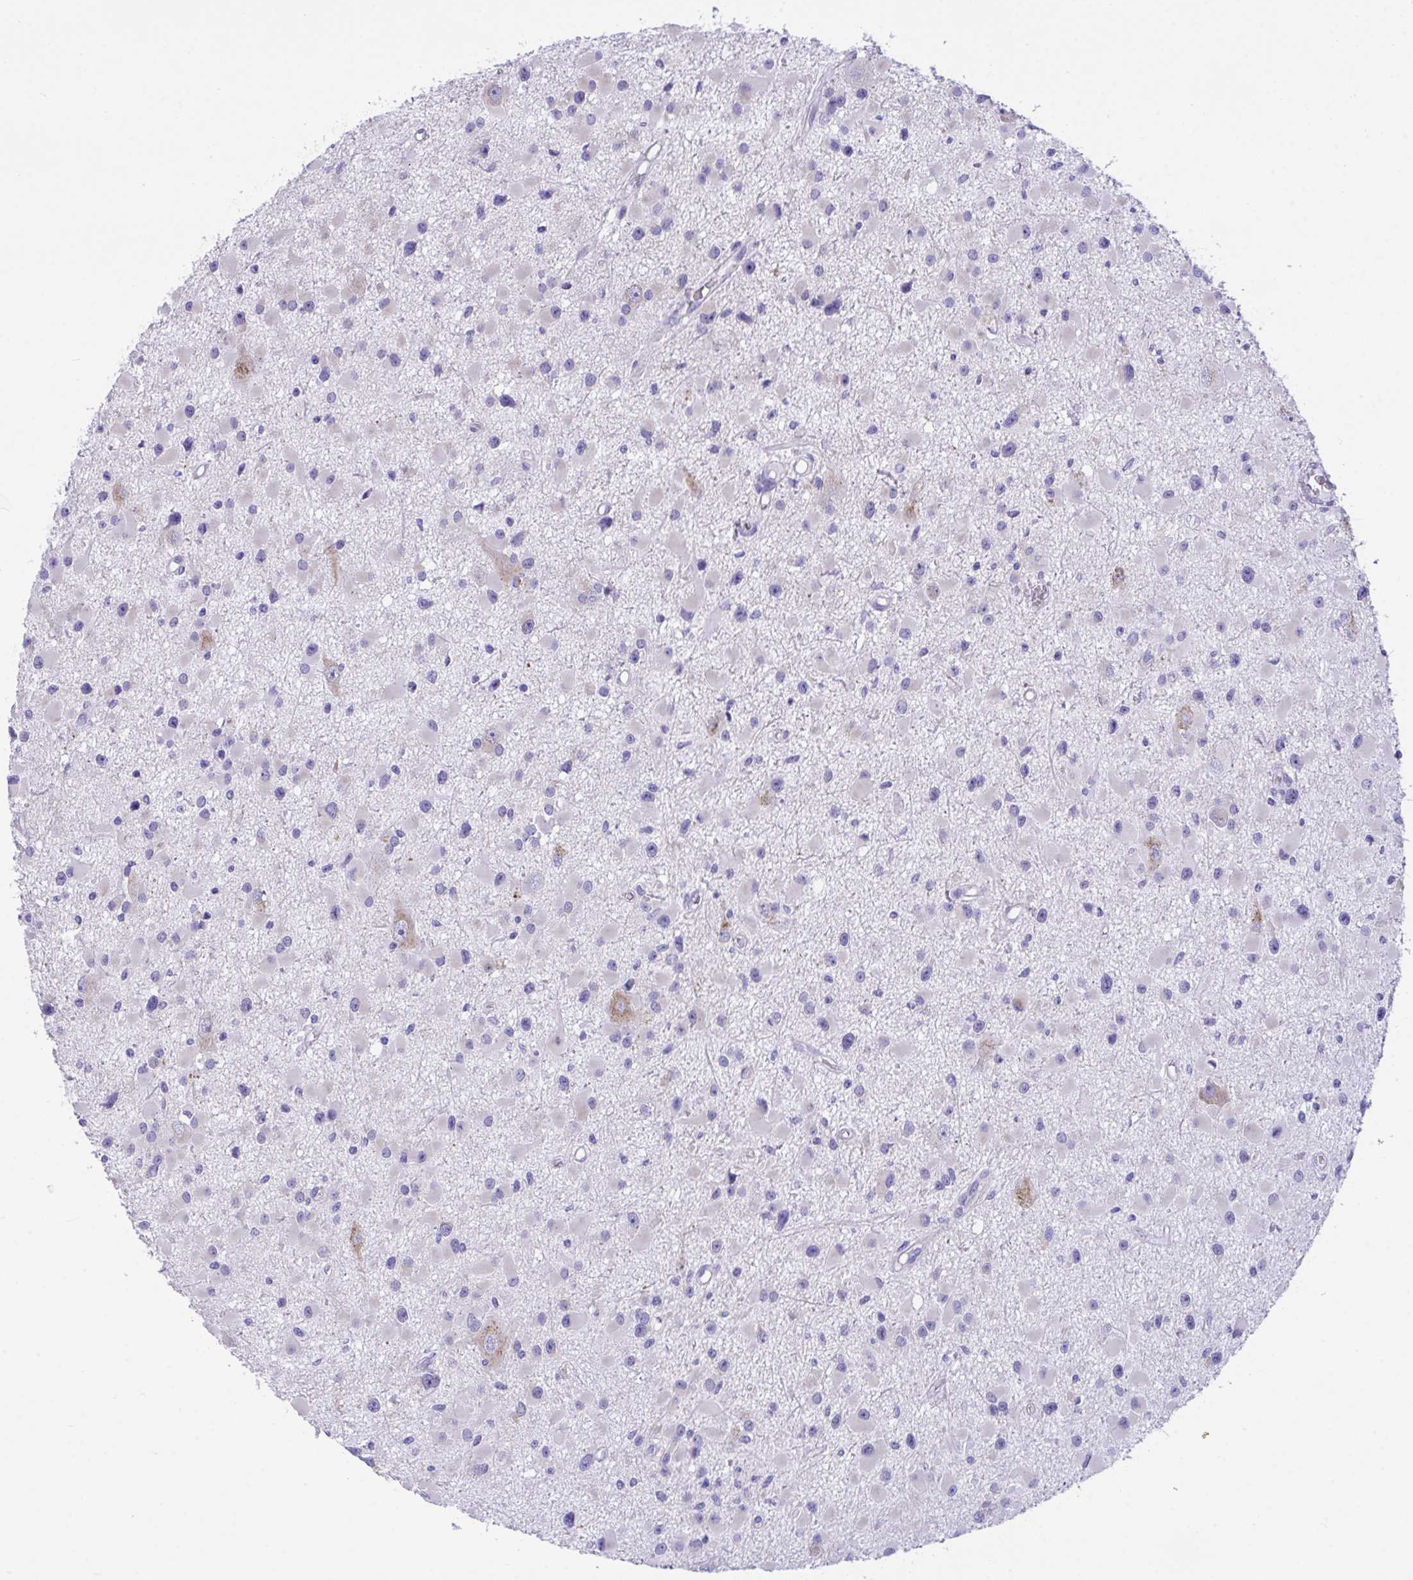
{"staining": {"intensity": "negative", "quantity": "none", "location": "none"}, "tissue": "glioma", "cell_type": "Tumor cells", "image_type": "cancer", "snomed": [{"axis": "morphology", "description": "Glioma, malignant, High grade"}, {"axis": "topography", "description": "Brain"}], "caption": "Photomicrograph shows no significant protein expression in tumor cells of malignant glioma (high-grade).", "gene": "TMEM106B", "patient": {"sex": "male", "age": 54}}